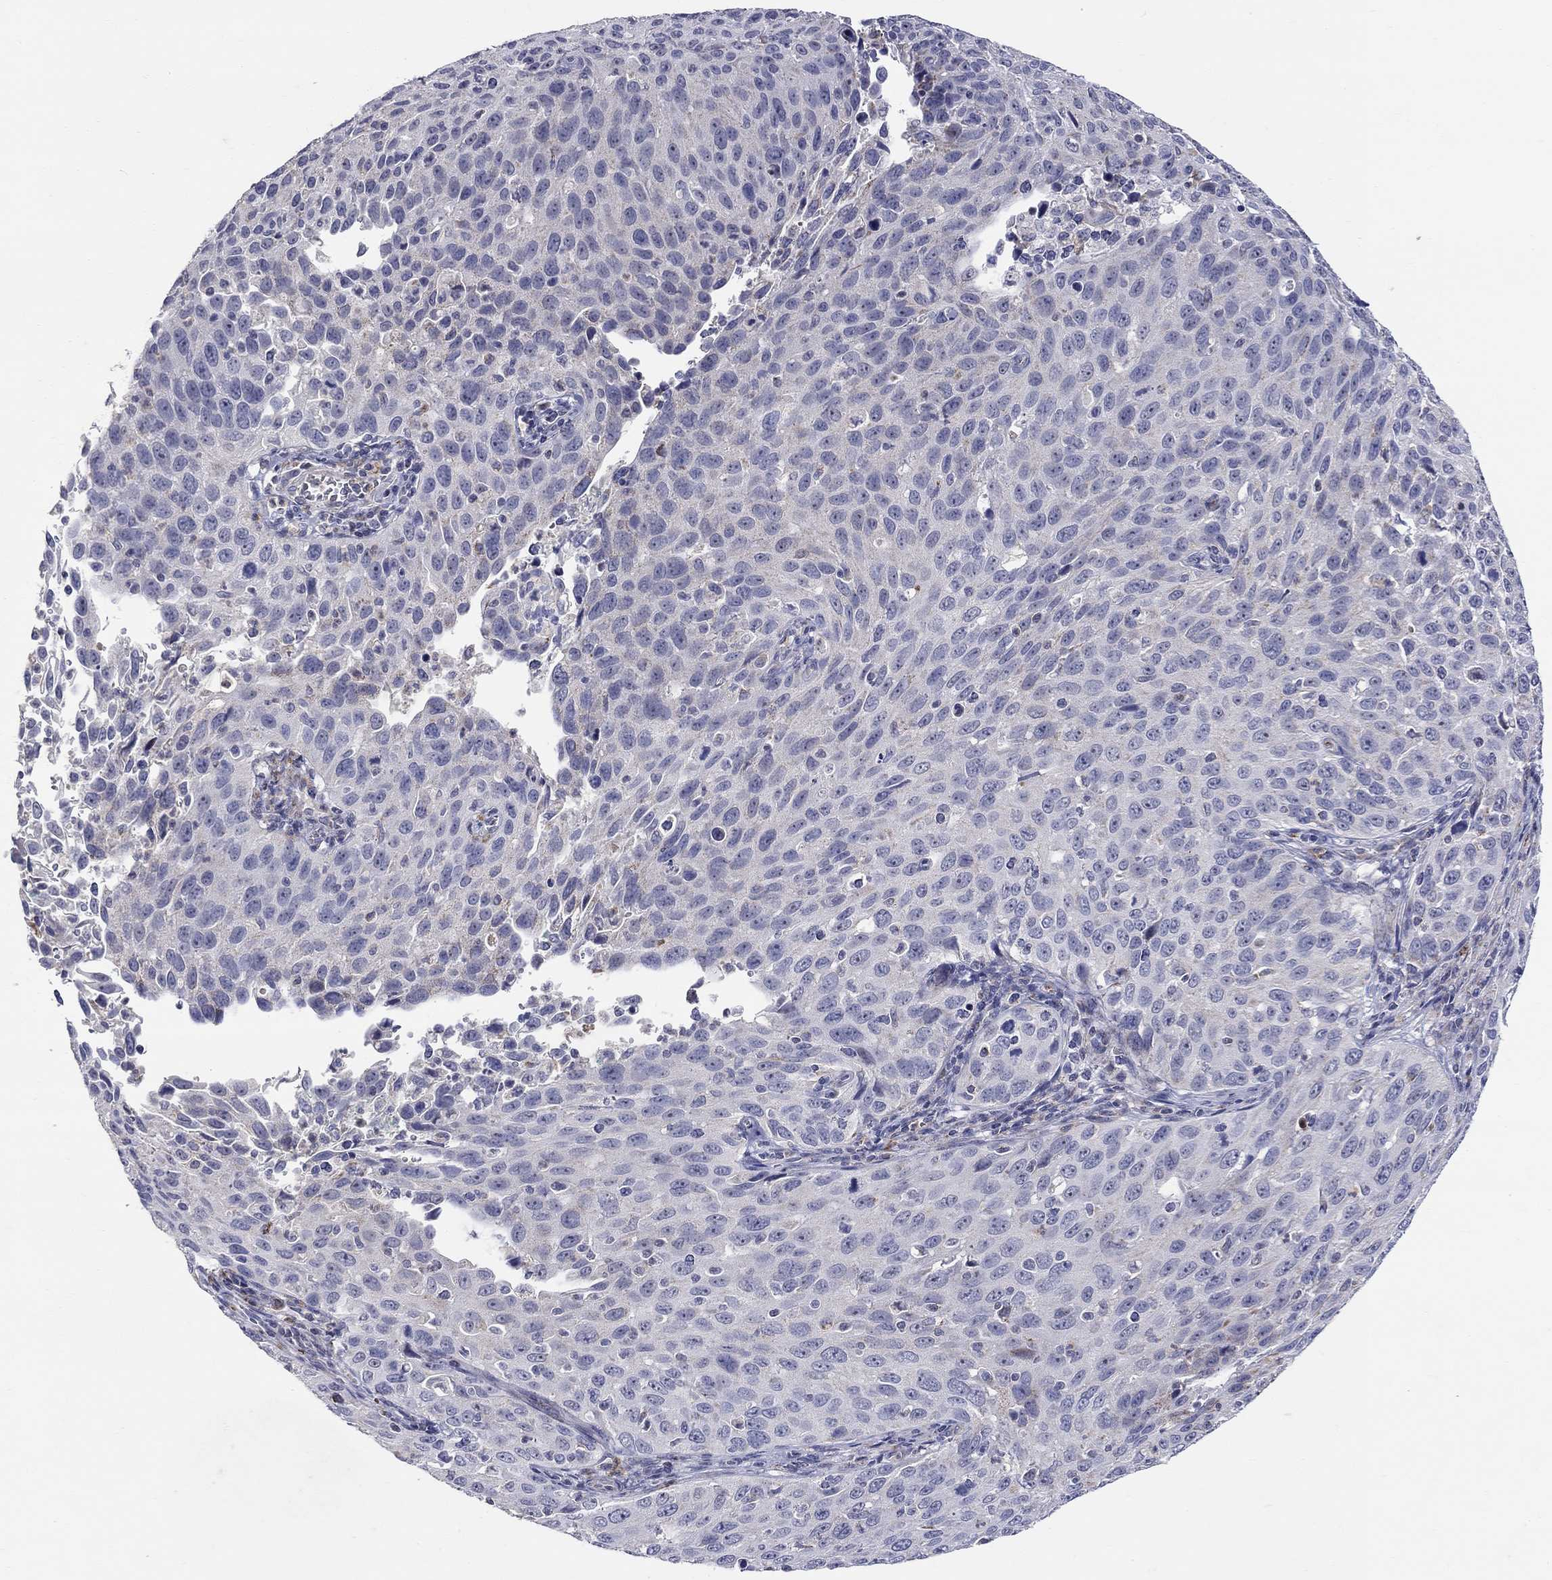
{"staining": {"intensity": "negative", "quantity": "none", "location": "none"}, "tissue": "cervical cancer", "cell_type": "Tumor cells", "image_type": "cancer", "snomed": [{"axis": "morphology", "description": "Squamous cell carcinoma, NOS"}, {"axis": "topography", "description": "Cervix"}], "caption": "Cervical cancer was stained to show a protein in brown. There is no significant expression in tumor cells. The staining was performed using DAB to visualize the protein expression in brown, while the nuclei were stained in blue with hematoxylin (Magnification: 20x).", "gene": "HMX2", "patient": {"sex": "female", "age": 26}}